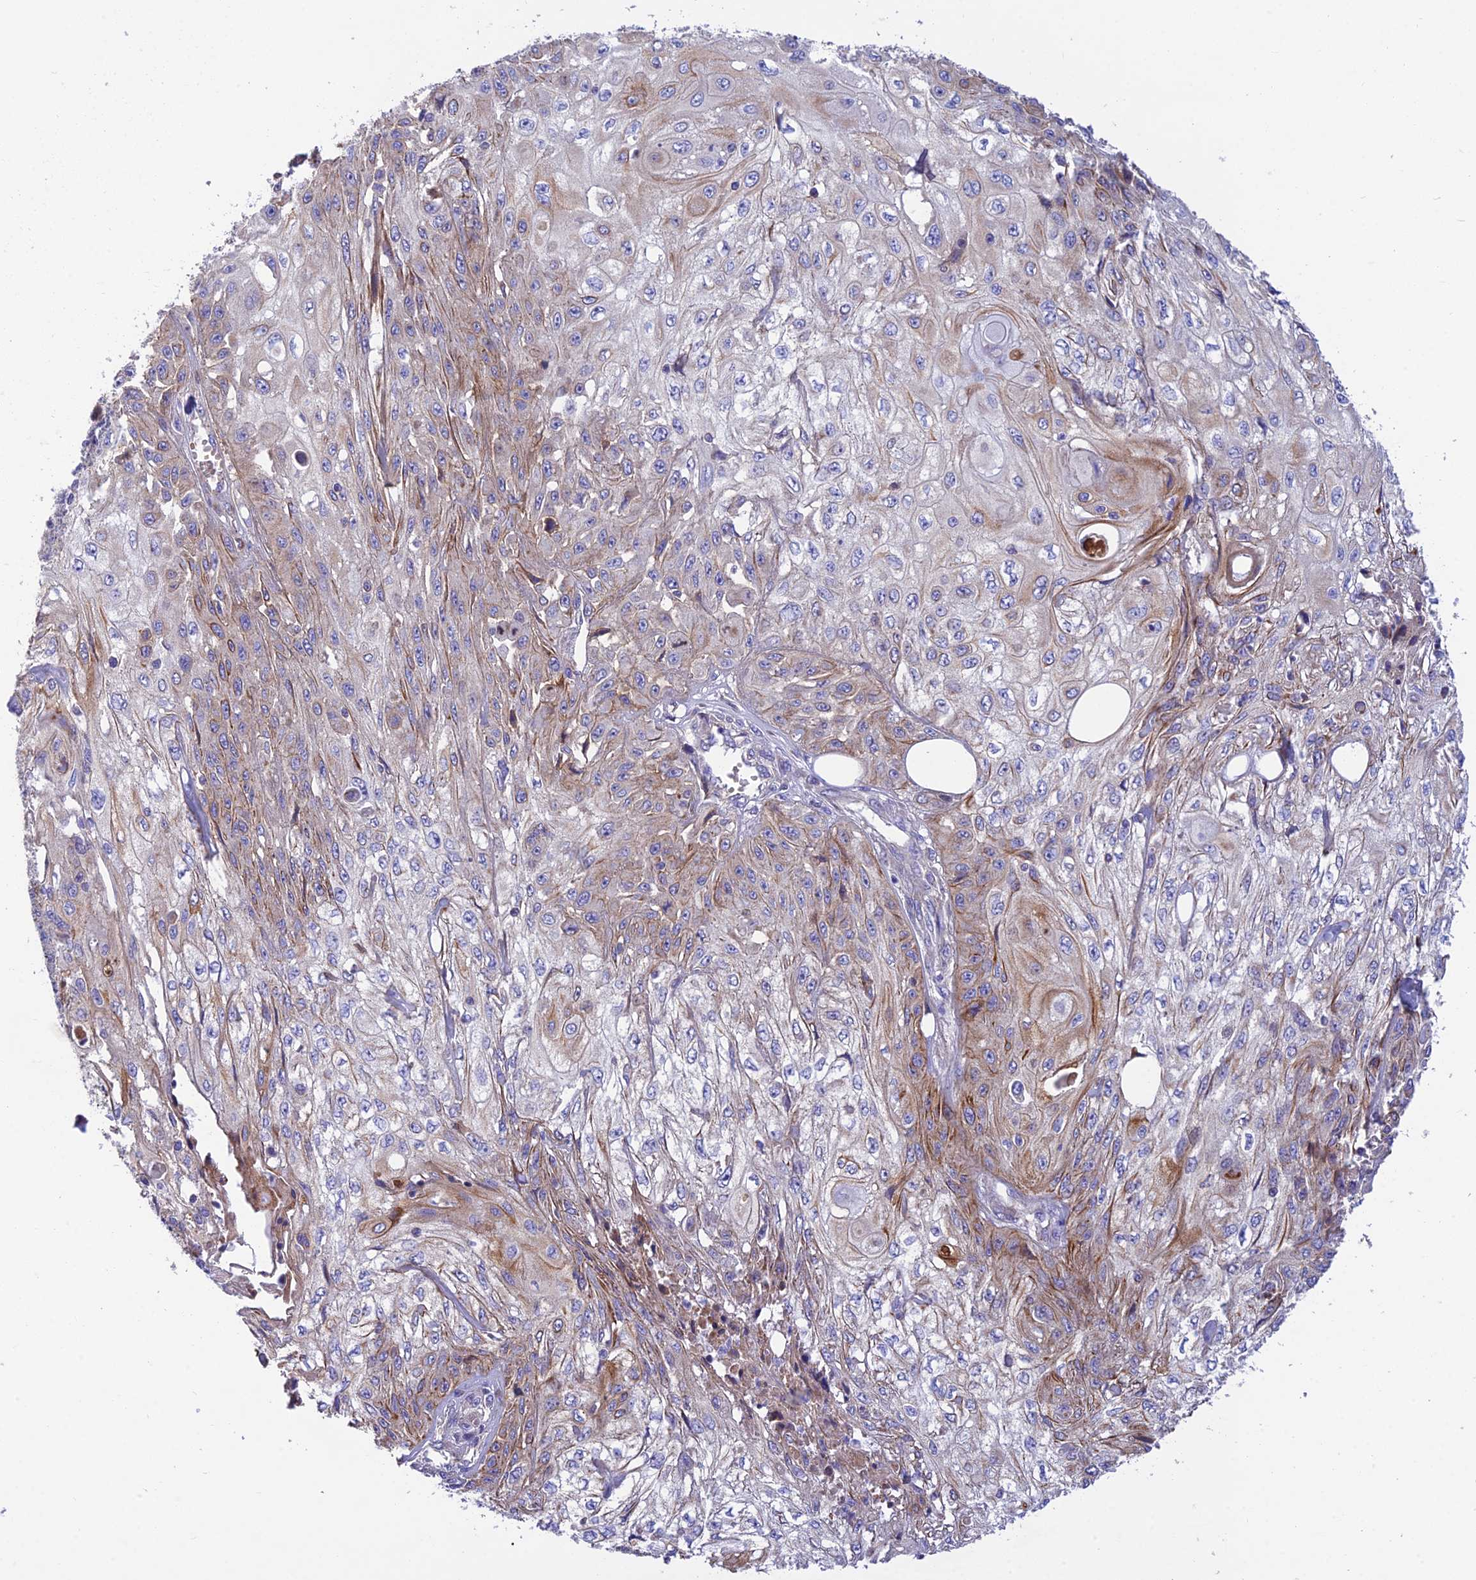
{"staining": {"intensity": "moderate", "quantity": "25%-75%", "location": "cytoplasmic/membranous"}, "tissue": "skin cancer", "cell_type": "Tumor cells", "image_type": "cancer", "snomed": [{"axis": "morphology", "description": "Squamous cell carcinoma, NOS"}, {"axis": "morphology", "description": "Squamous cell carcinoma, metastatic, NOS"}, {"axis": "topography", "description": "Skin"}, {"axis": "topography", "description": "Lymph node"}], "caption": "Immunohistochemistry micrograph of squamous cell carcinoma (skin) stained for a protein (brown), which displays medium levels of moderate cytoplasmic/membranous positivity in approximately 25%-75% of tumor cells.", "gene": "CCDC157", "patient": {"sex": "male", "age": 75}}